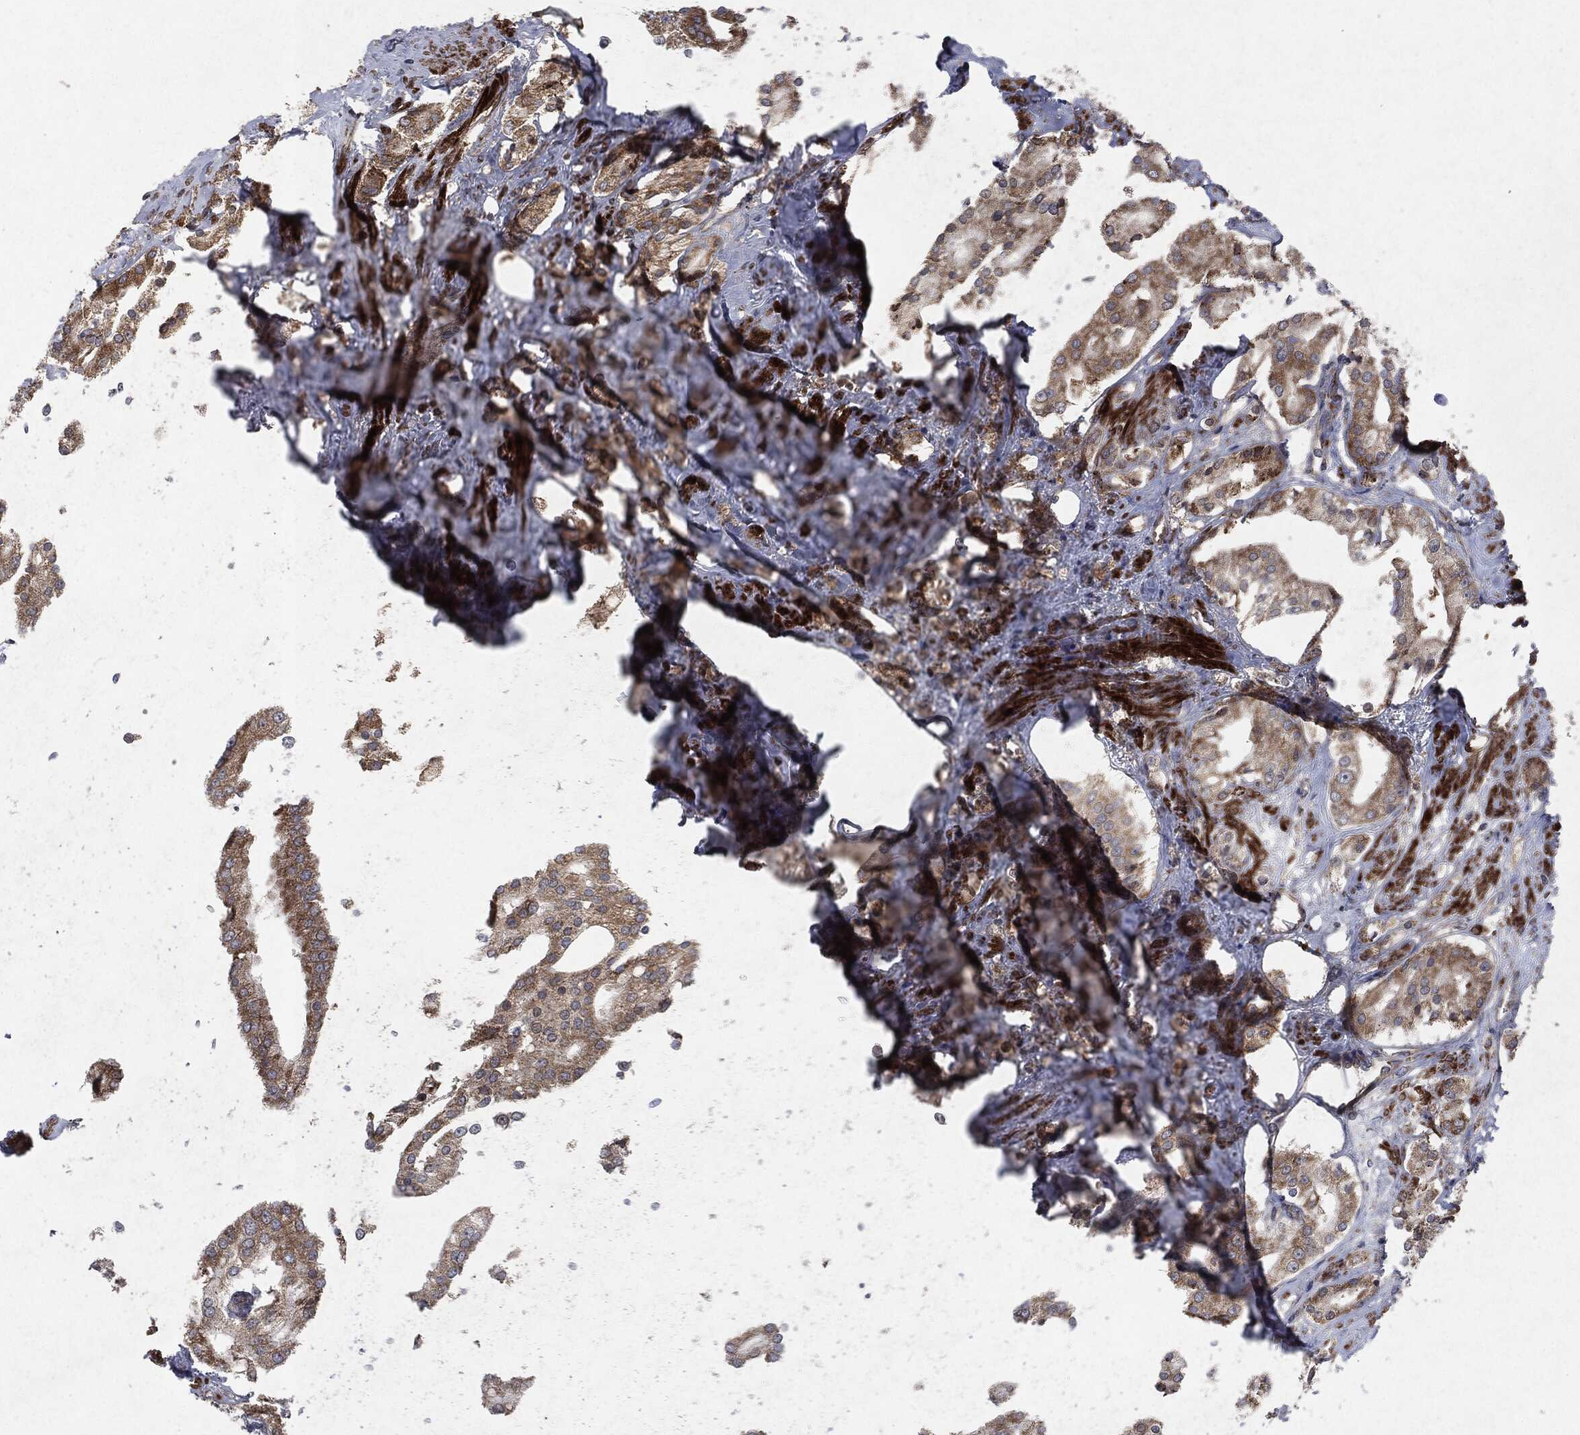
{"staining": {"intensity": "moderate", "quantity": "25%-75%", "location": "cytoplasmic/membranous"}, "tissue": "prostate cancer", "cell_type": "Tumor cells", "image_type": "cancer", "snomed": [{"axis": "morphology", "description": "Adenocarcinoma, NOS"}, {"axis": "topography", "description": "Prostate and seminal vesicle, NOS"}, {"axis": "topography", "description": "Prostate"}], "caption": "The micrograph reveals a brown stain indicating the presence of a protein in the cytoplasmic/membranous of tumor cells in adenocarcinoma (prostate).", "gene": "RAF1", "patient": {"sex": "male", "age": 67}}